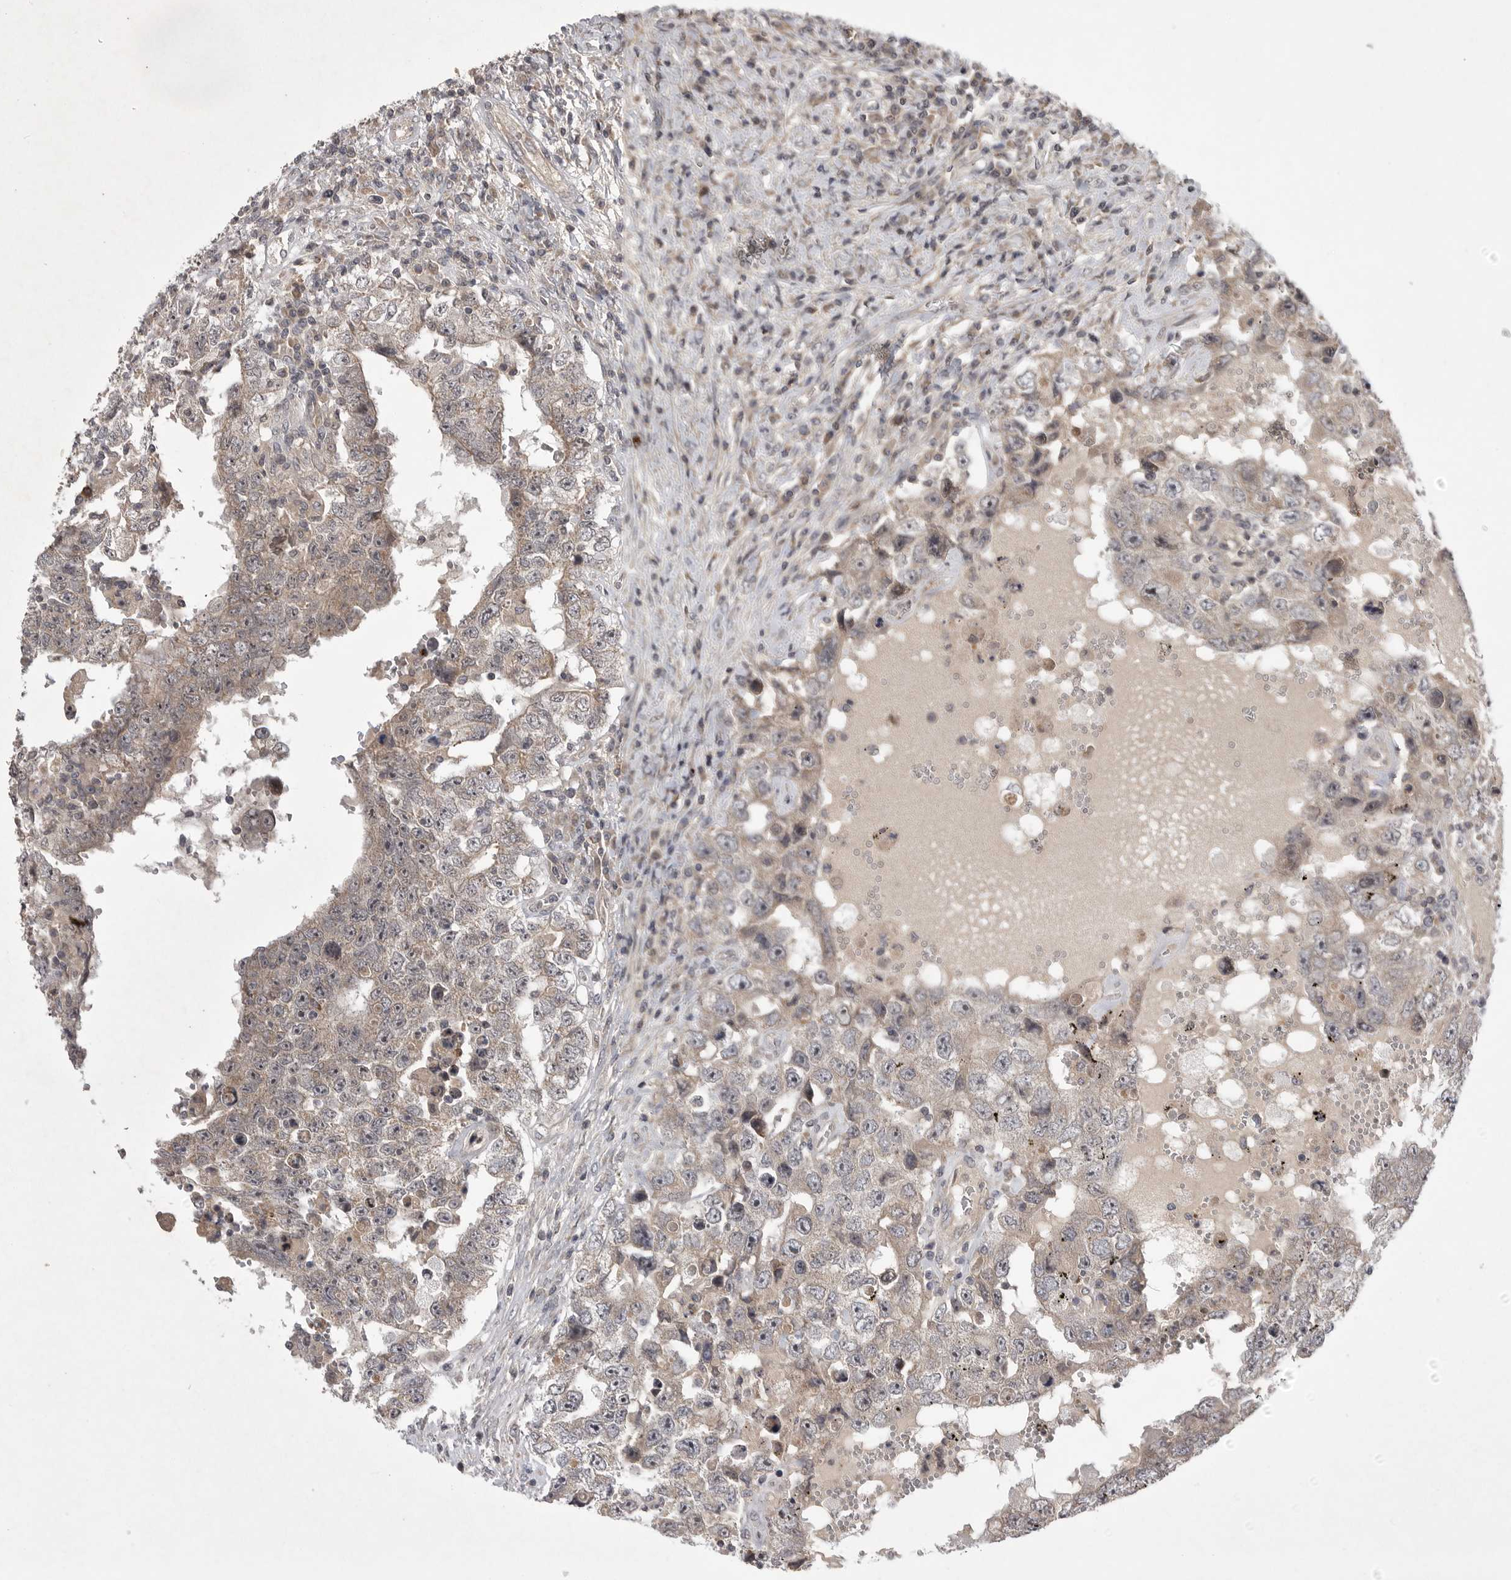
{"staining": {"intensity": "weak", "quantity": "25%-75%", "location": "cytoplasmic/membranous"}, "tissue": "testis cancer", "cell_type": "Tumor cells", "image_type": "cancer", "snomed": [{"axis": "morphology", "description": "Carcinoma, Embryonal, NOS"}, {"axis": "topography", "description": "Testis"}], "caption": "High-magnification brightfield microscopy of testis embryonal carcinoma stained with DAB (brown) and counterstained with hematoxylin (blue). tumor cells exhibit weak cytoplasmic/membranous expression is identified in approximately25%-75% of cells.", "gene": "UBE3D", "patient": {"sex": "male", "age": 26}}